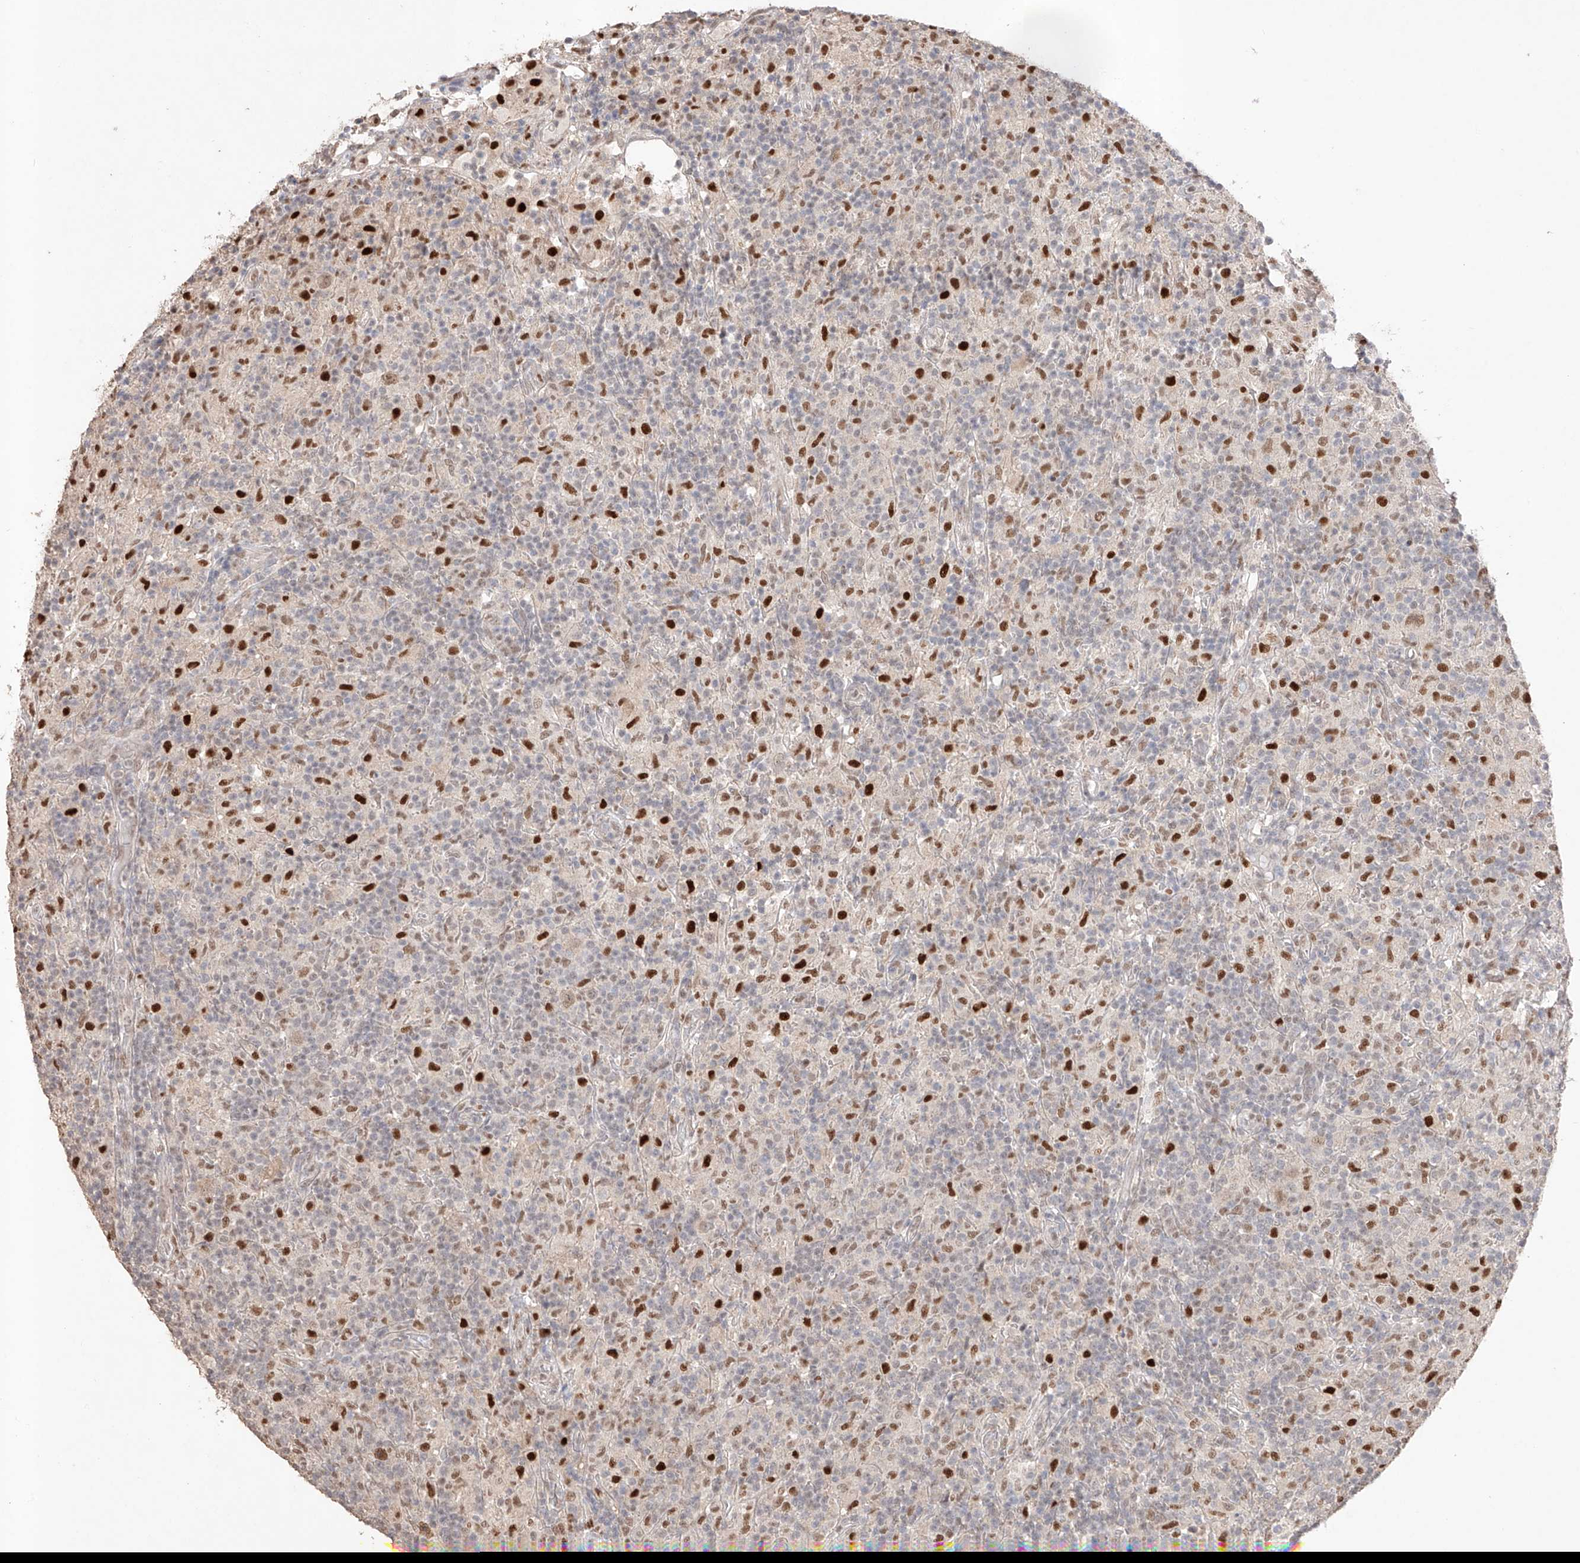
{"staining": {"intensity": "moderate", "quantity": ">75%", "location": "nuclear"}, "tissue": "lymphoma", "cell_type": "Tumor cells", "image_type": "cancer", "snomed": [{"axis": "morphology", "description": "Hodgkin's disease, NOS"}, {"axis": "topography", "description": "Lymph node"}], "caption": "Hodgkin's disease tissue reveals moderate nuclear staining in about >75% of tumor cells", "gene": "APIP", "patient": {"sex": "male", "age": 70}}